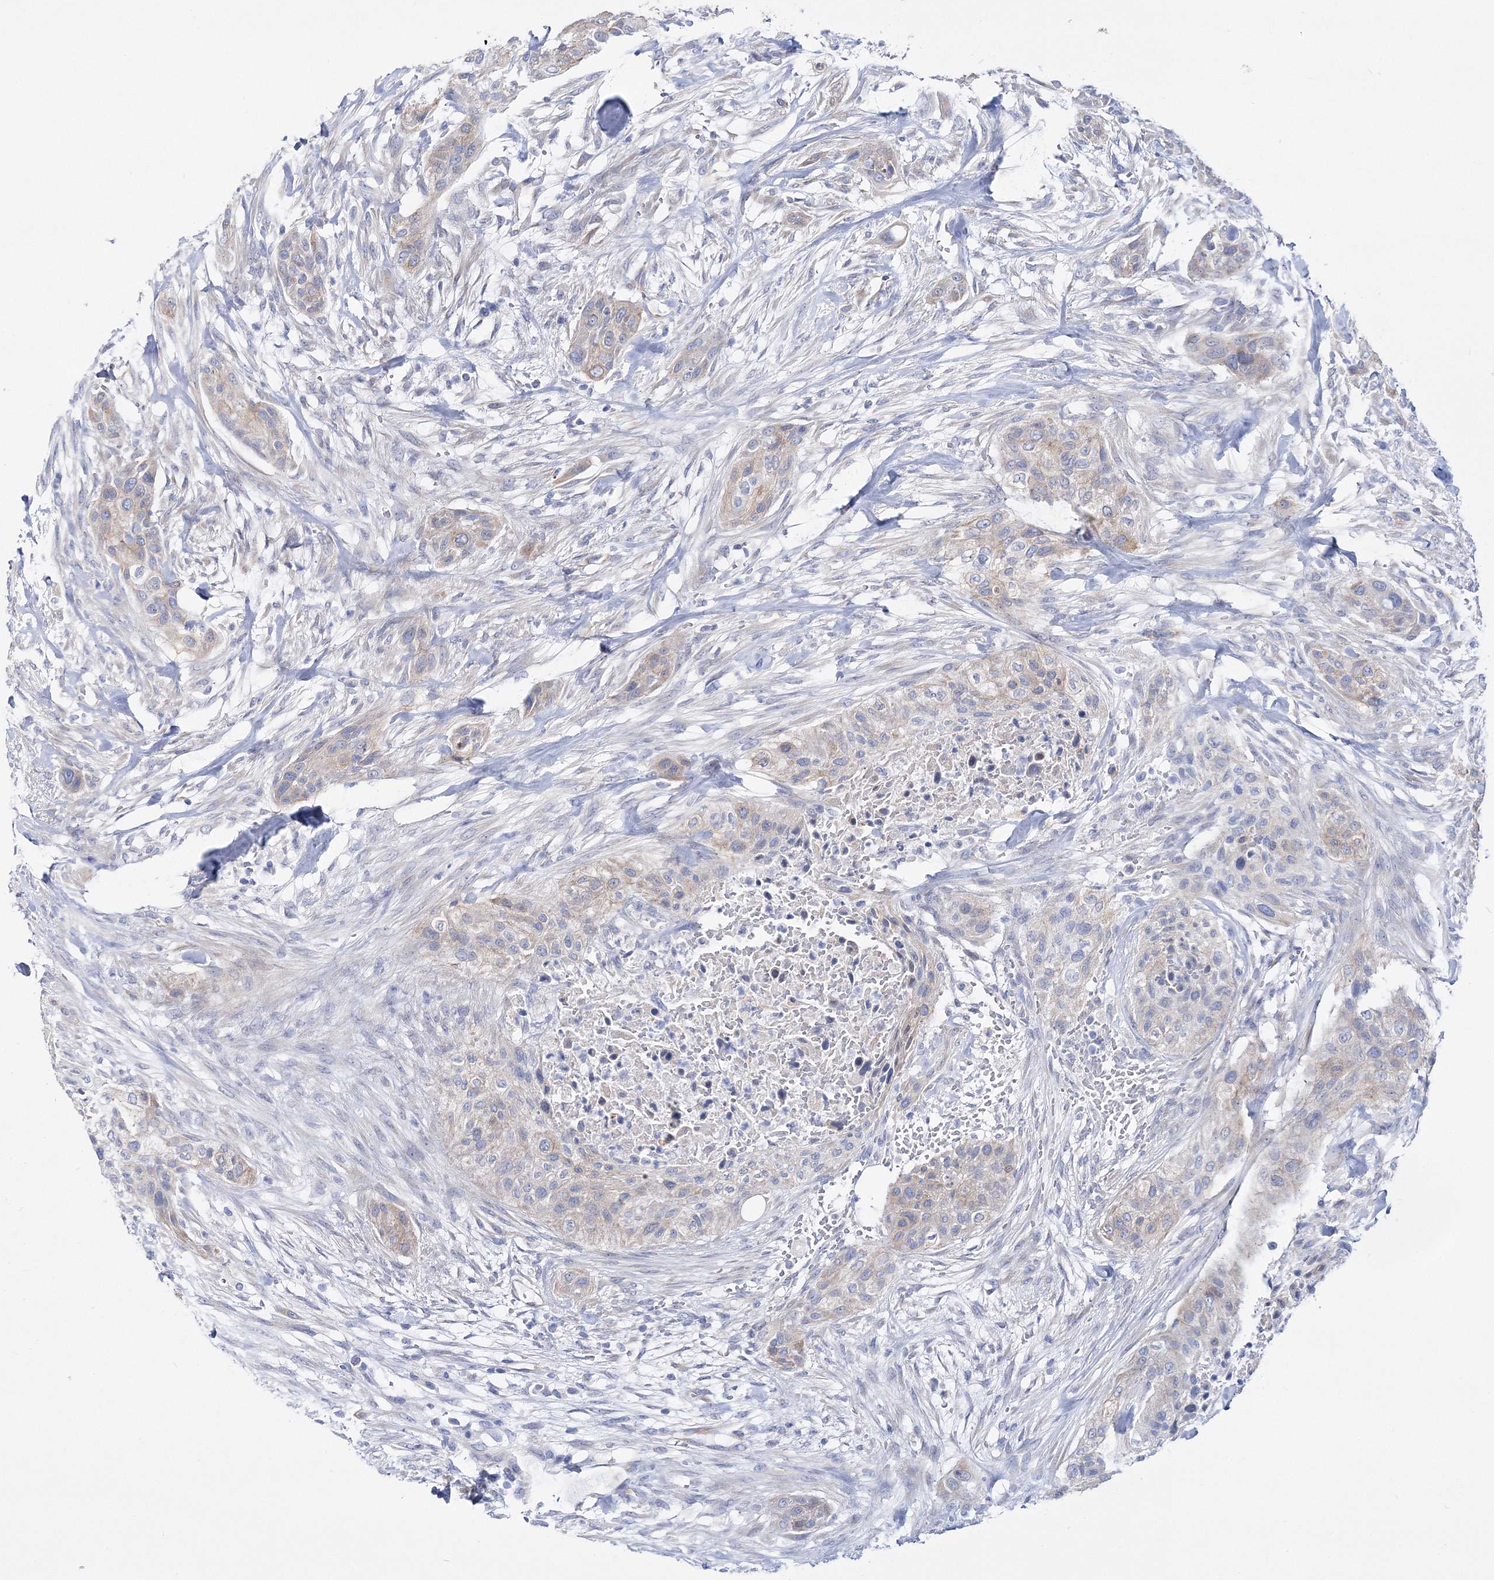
{"staining": {"intensity": "weak", "quantity": "25%-75%", "location": "cytoplasmic/membranous"}, "tissue": "urothelial cancer", "cell_type": "Tumor cells", "image_type": "cancer", "snomed": [{"axis": "morphology", "description": "Urothelial carcinoma, High grade"}, {"axis": "topography", "description": "Urinary bladder"}], "caption": "The immunohistochemical stain labels weak cytoplasmic/membranous expression in tumor cells of urothelial cancer tissue.", "gene": "ARHGAP32", "patient": {"sex": "male", "age": 35}}